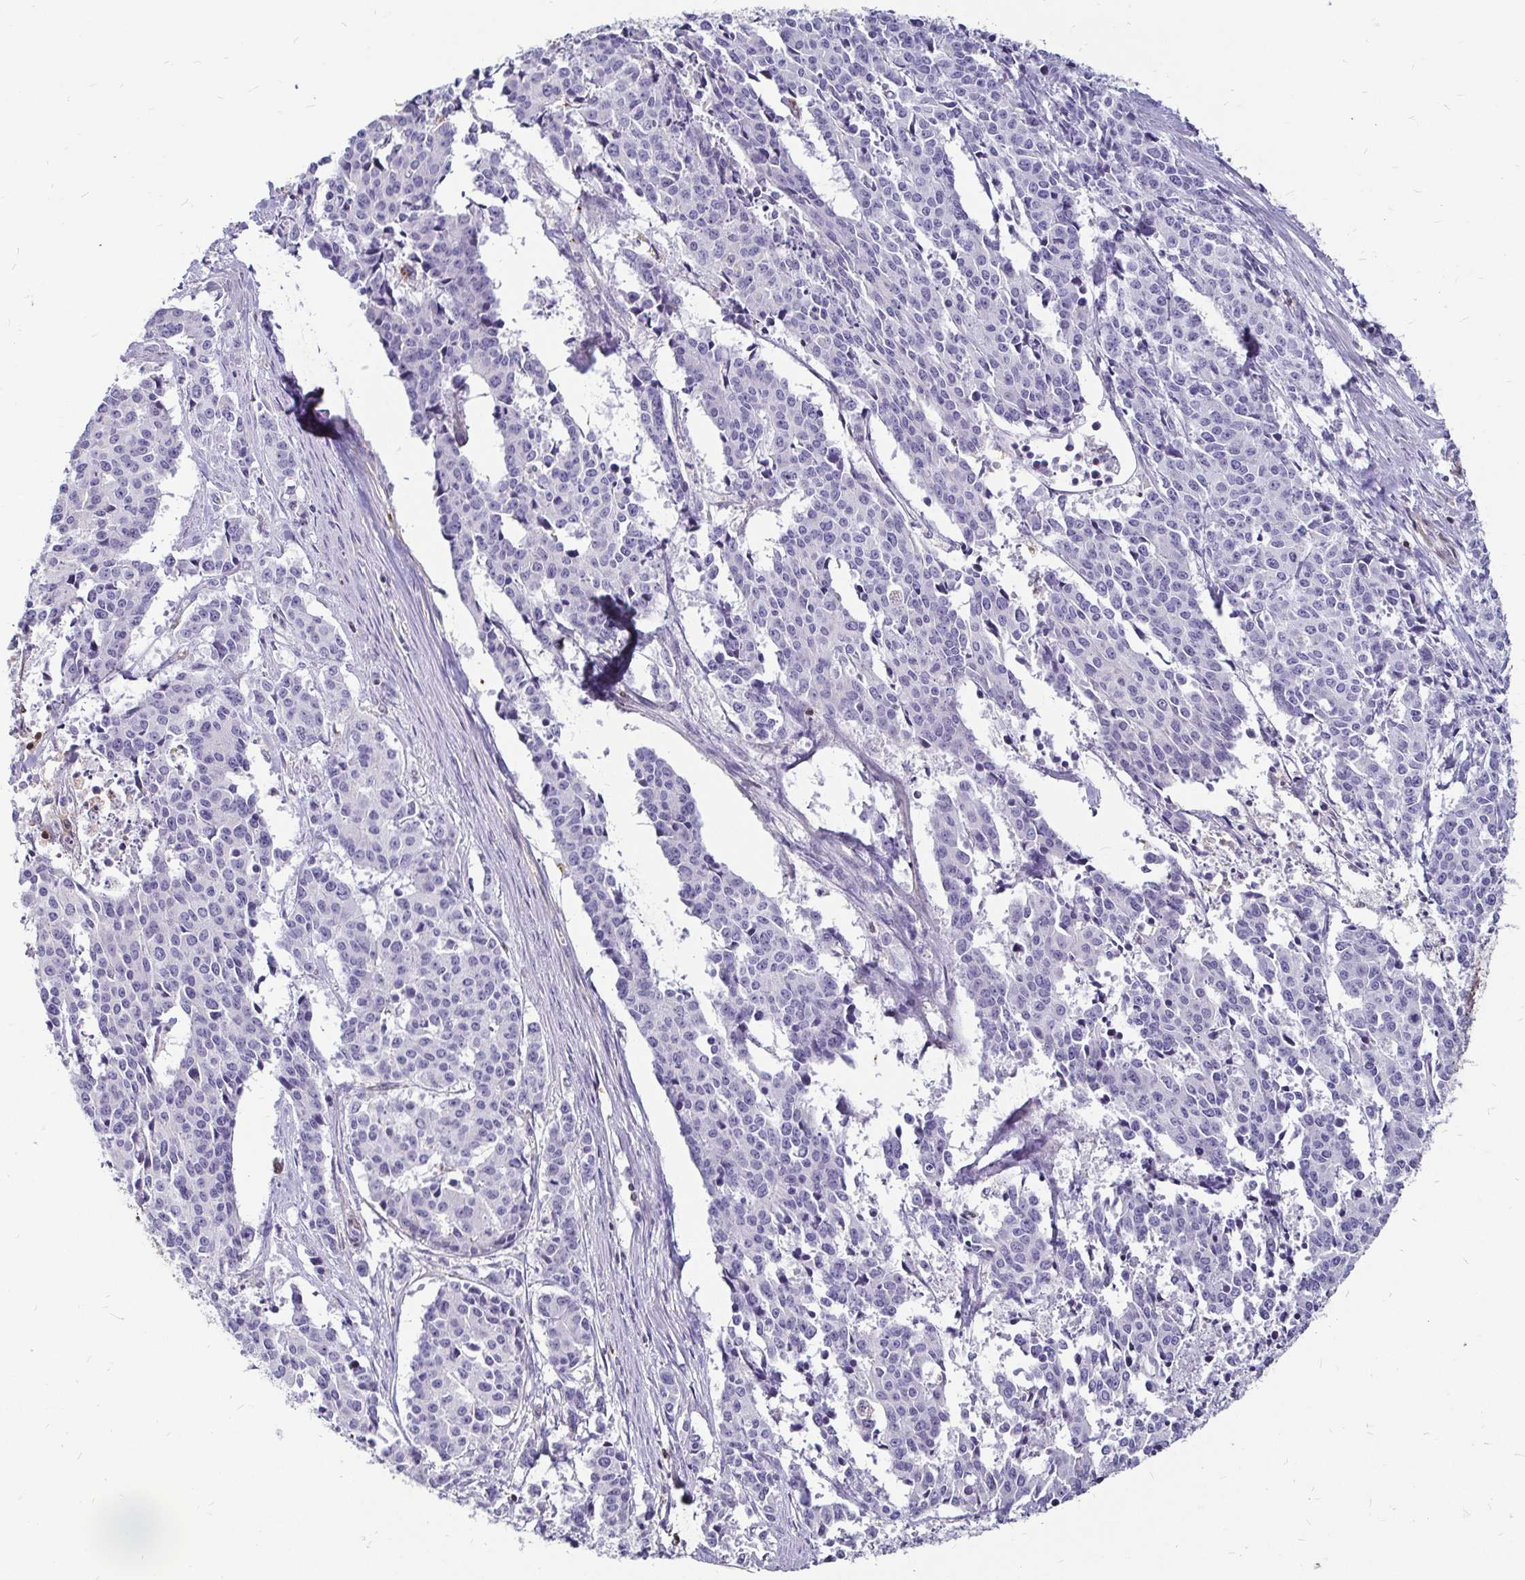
{"staining": {"intensity": "negative", "quantity": "none", "location": "none"}, "tissue": "cervical cancer", "cell_type": "Tumor cells", "image_type": "cancer", "snomed": [{"axis": "morphology", "description": "Squamous cell carcinoma, NOS"}, {"axis": "topography", "description": "Cervix"}], "caption": "Cervical squamous cell carcinoma was stained to show a protein in brown. There is no significant staining in tumor cells.", "gene": "ZFP1", "patient": {"sex": "female", "age": 28}}